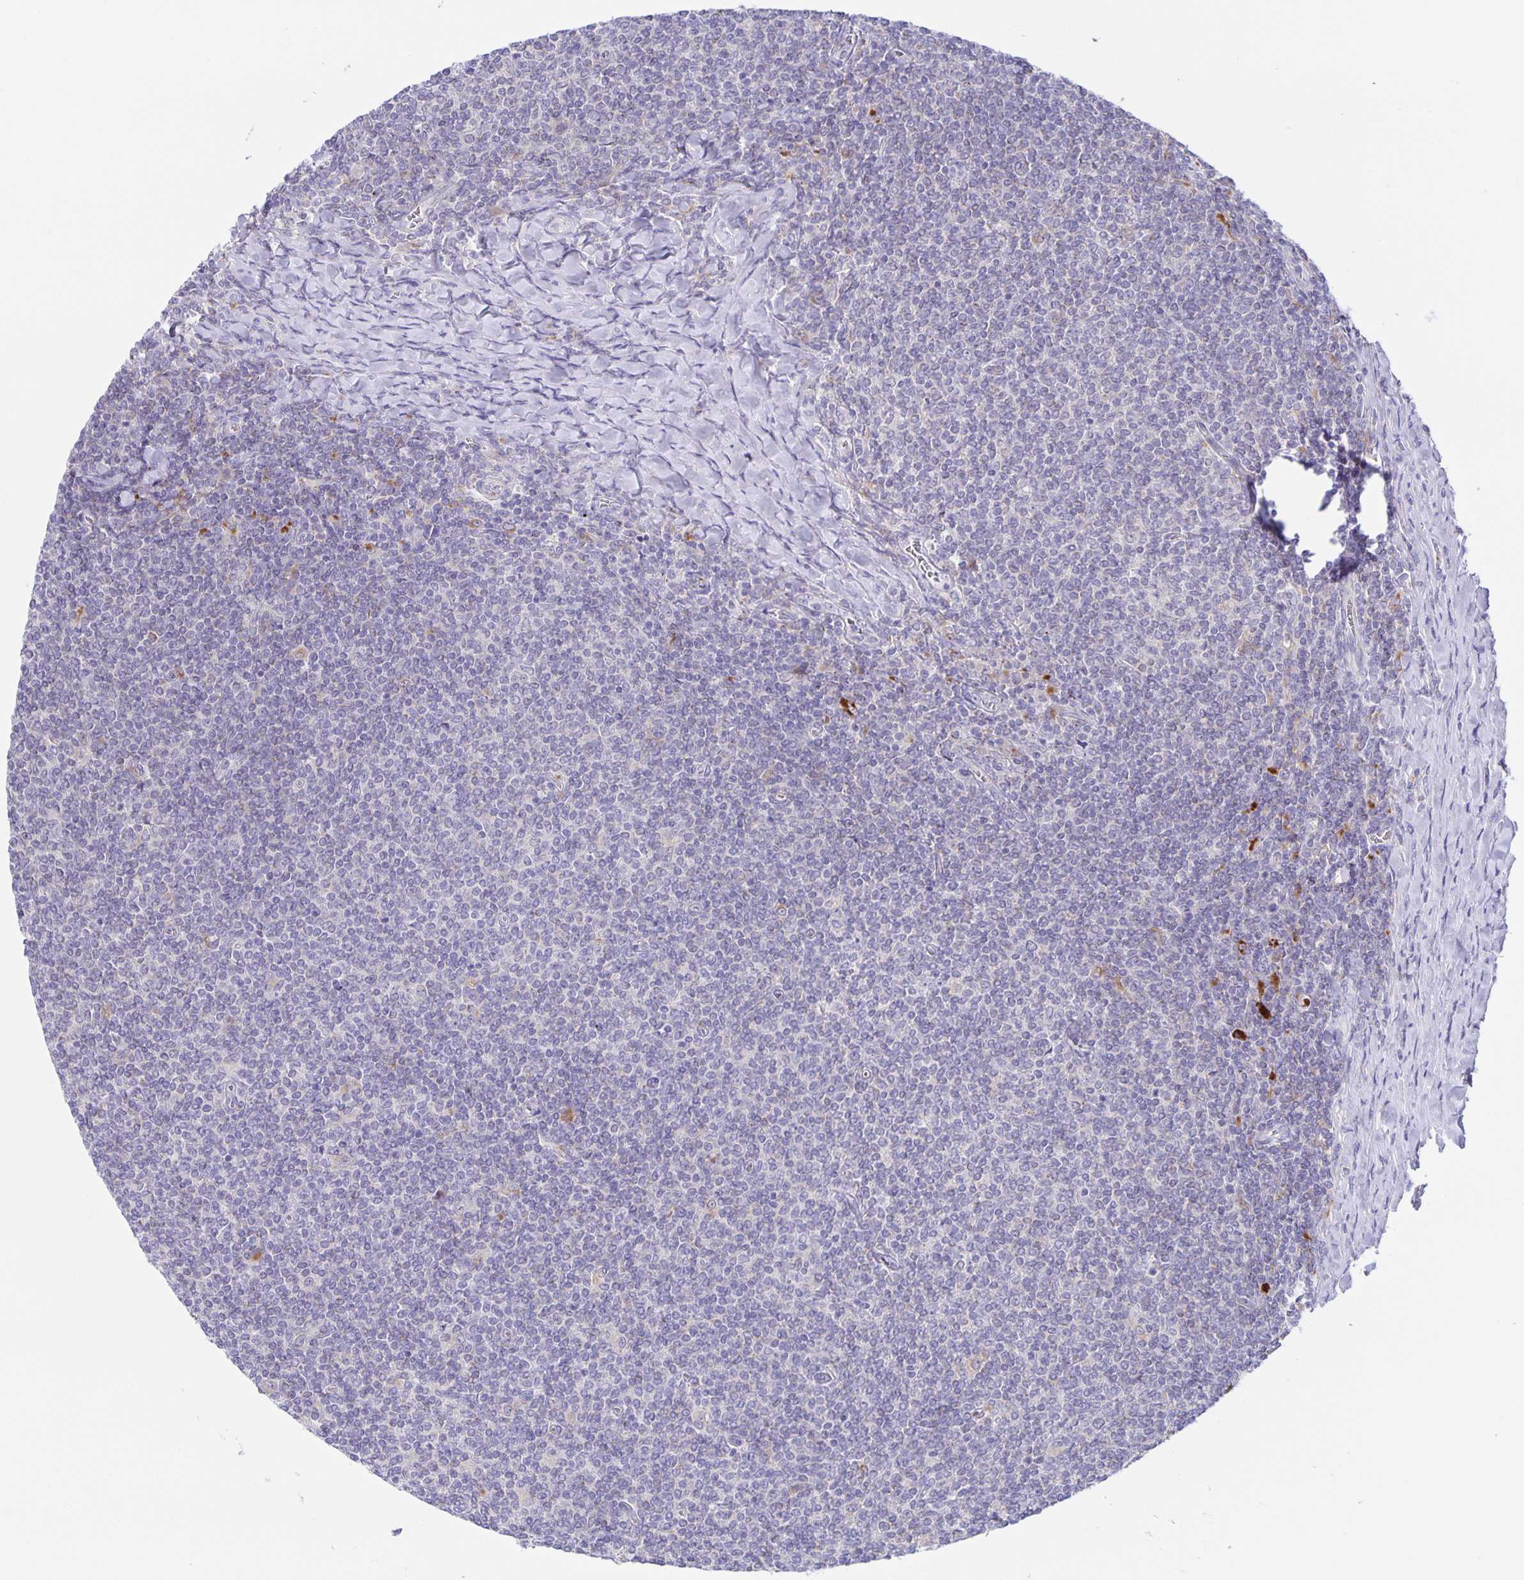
{"staining": {"intensity": "negative", "quantity": "none", "location": "none"}, "tissue": "lymphoma", "cell_type": "Tumor cells", "image_type": "cancer", "snomed": [{"axis": "morphology", "description": "Malignant lymphoma, non-Hodgkin's type, Low grade"}, {"axis": "topography", "description": "Lymph node"}], "caption": "An image of human low-grade malignant lymphoma, non-Hodgkin's type is negative for staining in tumor cells.", "gene": "LIPA", "patient": {"sex": "male", "age": 52}}